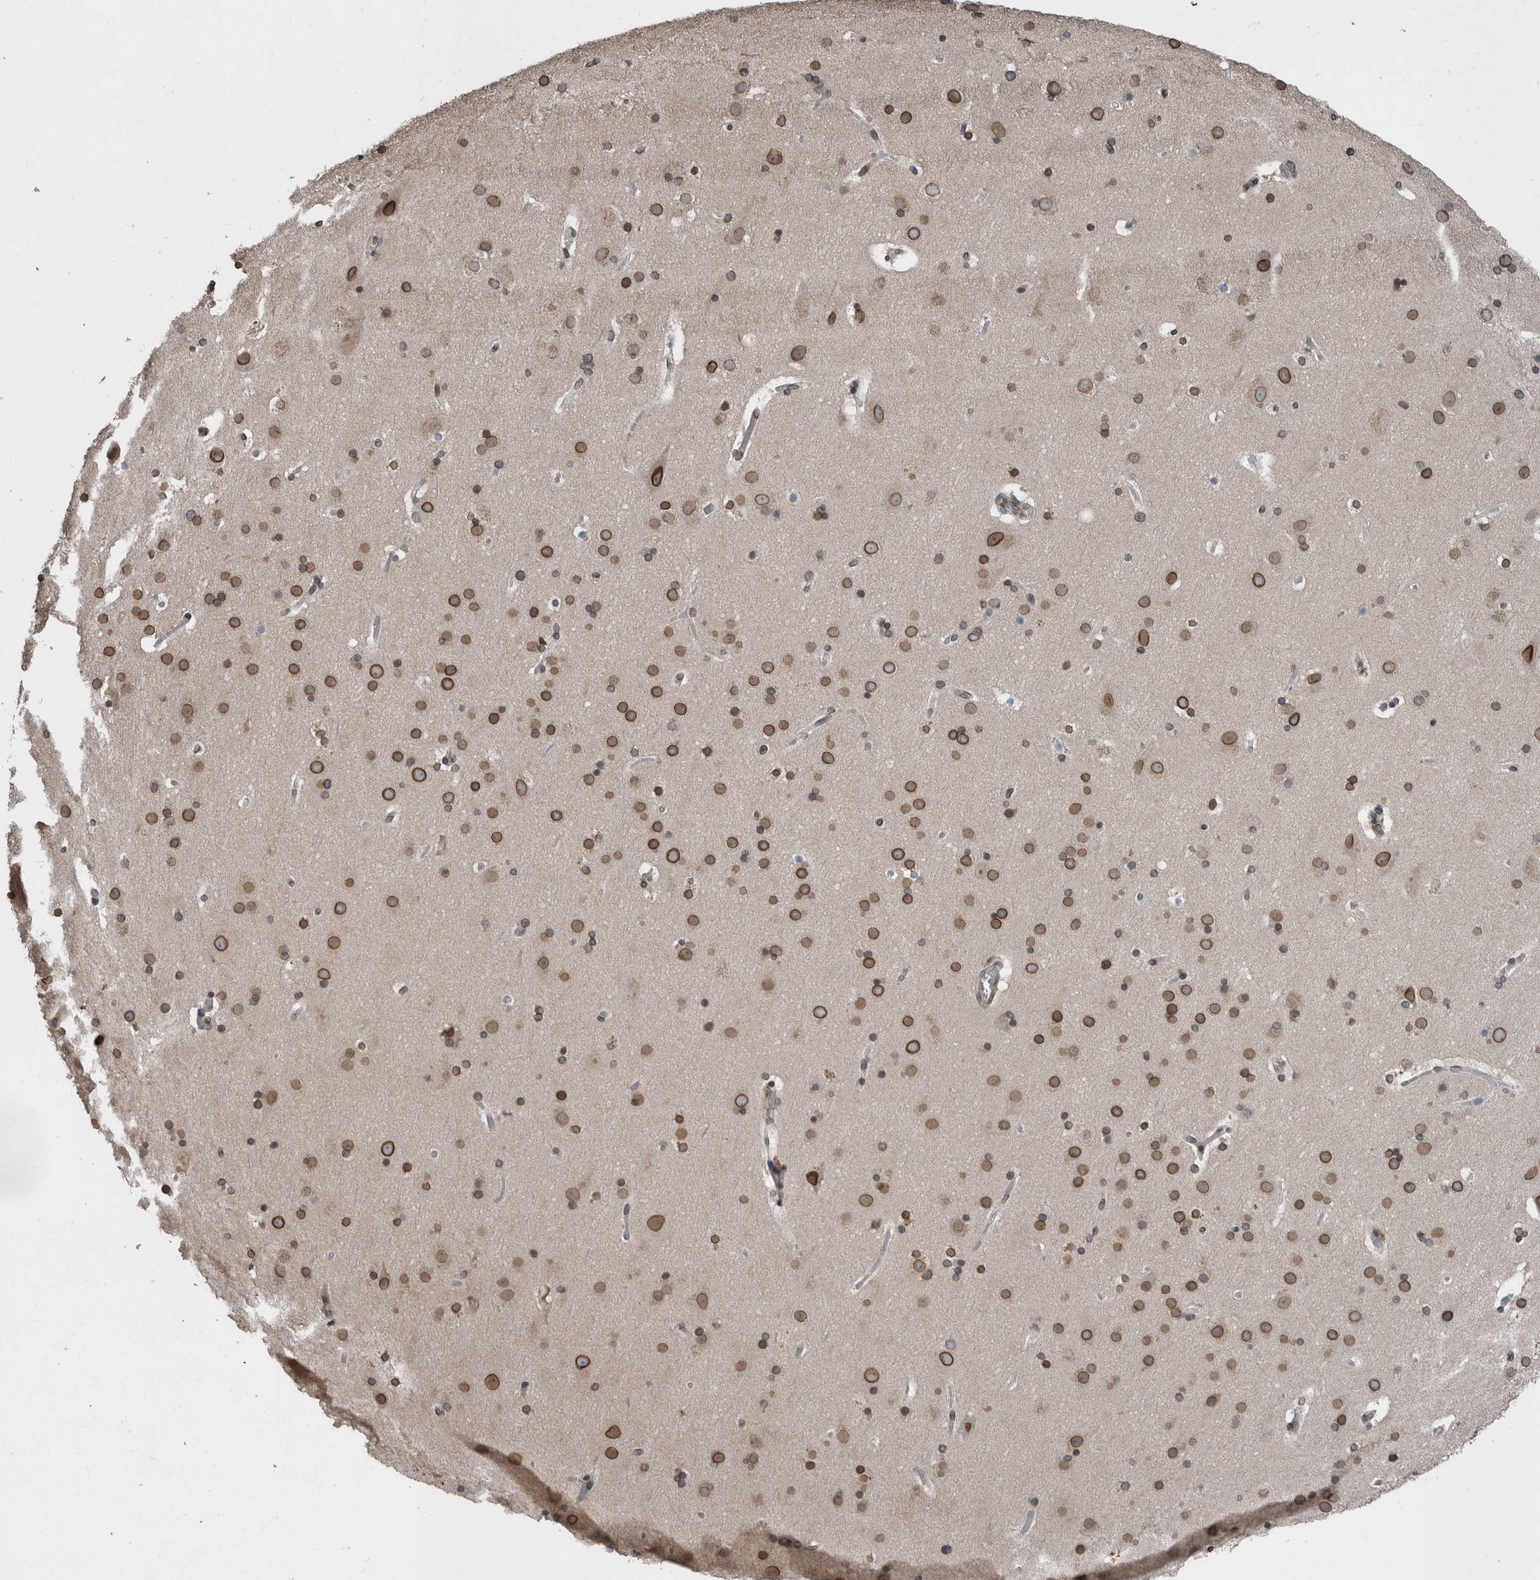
{"staining": {"intensity": "weak", "quantity": "25%-75%", "location": "cytoplasmic/membranous,nuclear"}, "tissue": "cerebral cortex", "cell_type": "Endothelial cells", "image_type": "normal", "snomed": [{"axis": "morphology", "description": "Normal tissue, NOS"}, {"axis": "topography", "description": "Cerebral cortex"}], "caption": "A histopathology image of human cerebral cortex stained for a protein reveals weak cytoplasmic/membranous,nuclear brown staining in endothelial cells. (DAB (3,3'-diaminobenzidine) = brown stain, brightfield microscopy at high magnification).", "gene": "RANBP2", "patient": {"sex": "male", "age": 57}}